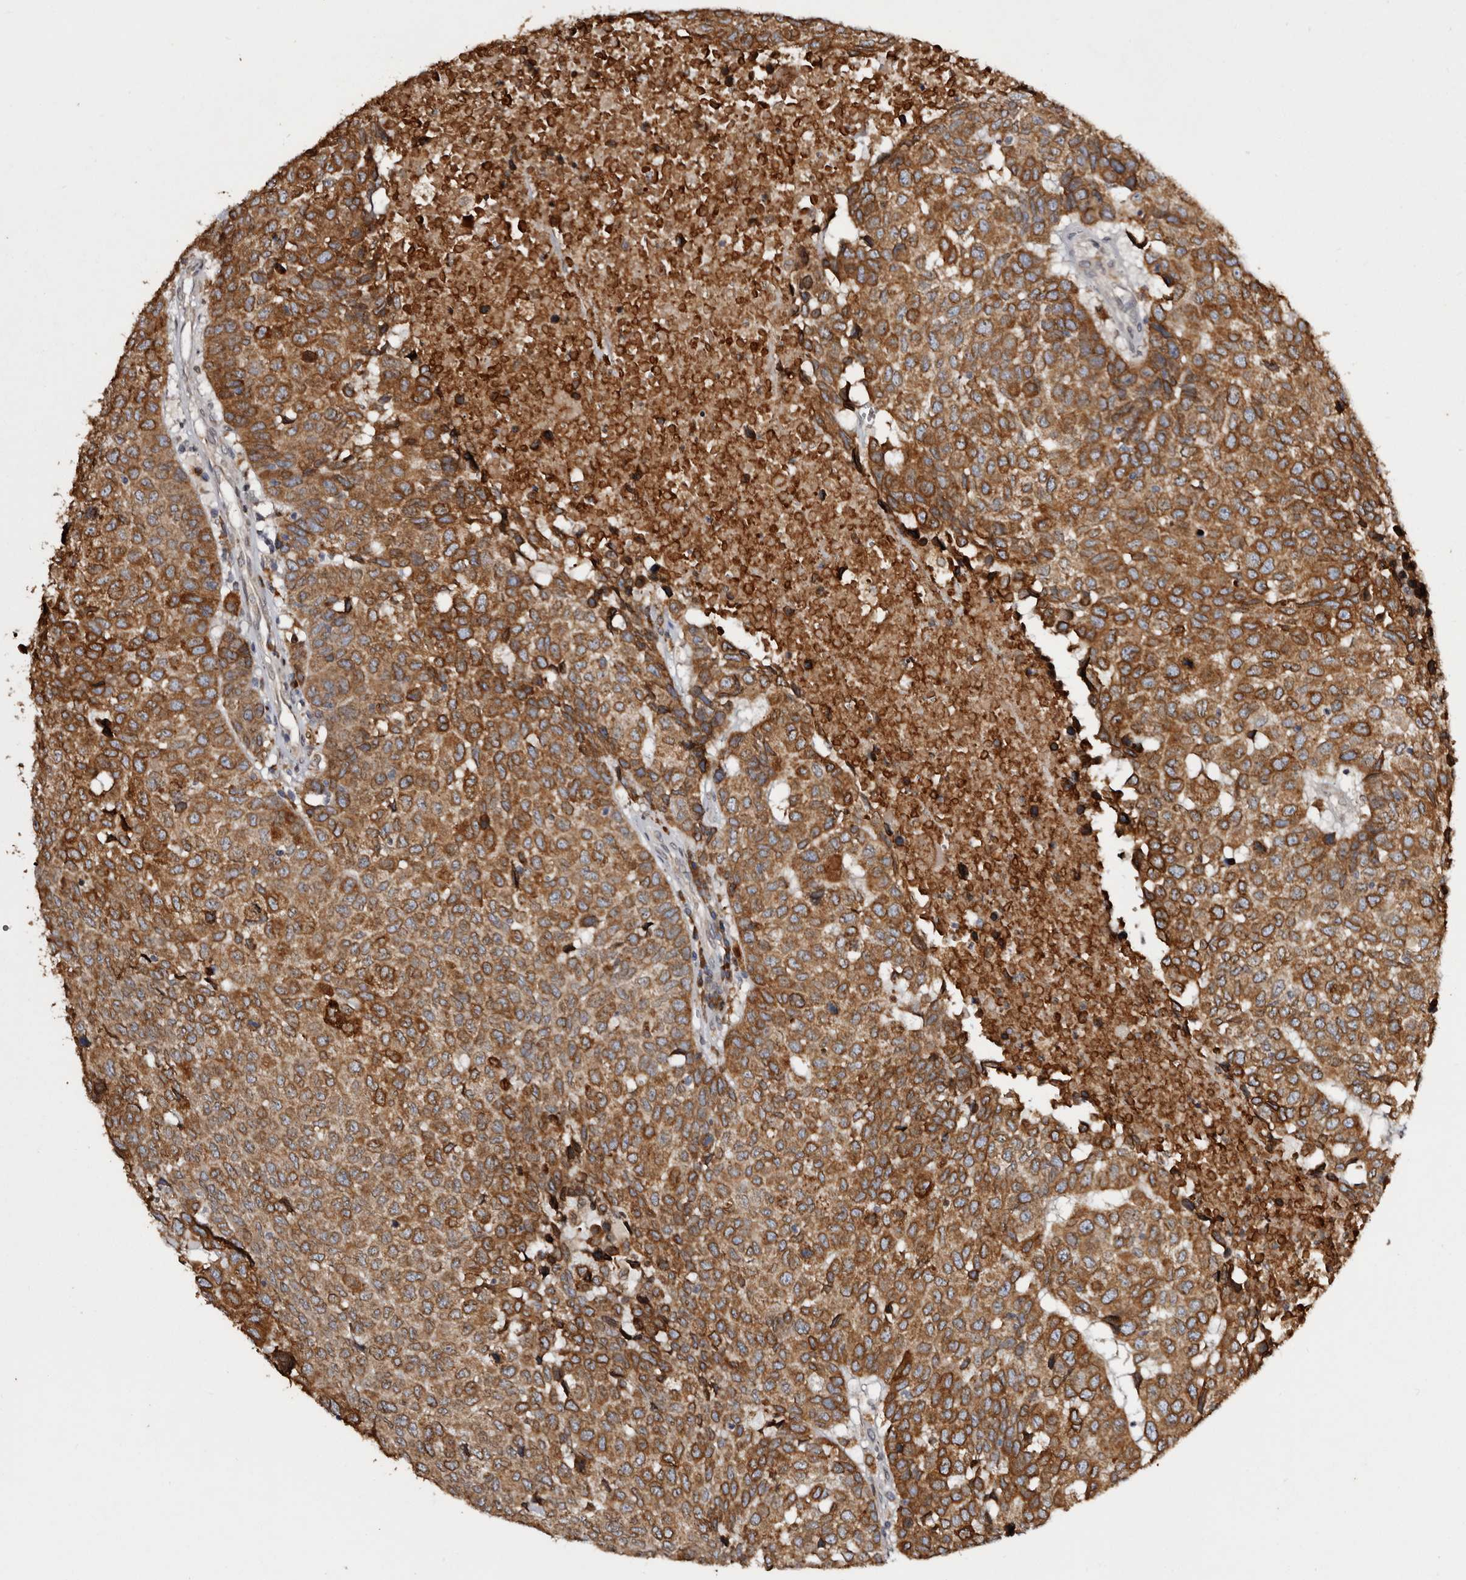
{"staining": {"intensity": "strong", "quantity": ">75%", "location": "cytoplasmic/membranous"}, "tissue": "head and neck cancer", "cell_type": "Tumor cells", "image_type": "cancer", "snomed": [{"axis": "morphology", "description": "Squamous cell carcinoma, NOS"}, {"axis": "topography", "description": "Head-Neck"}], "caption": "This histopathology image shows immunohistochemistry (IHC) staining of human squamous cell carcinoma (head and neck), with high strong cytoplasmic/membranous expression in about >75% of tumor cells.", "gene": "INKA2", "patient": {"sex": "male", "age": 66}}